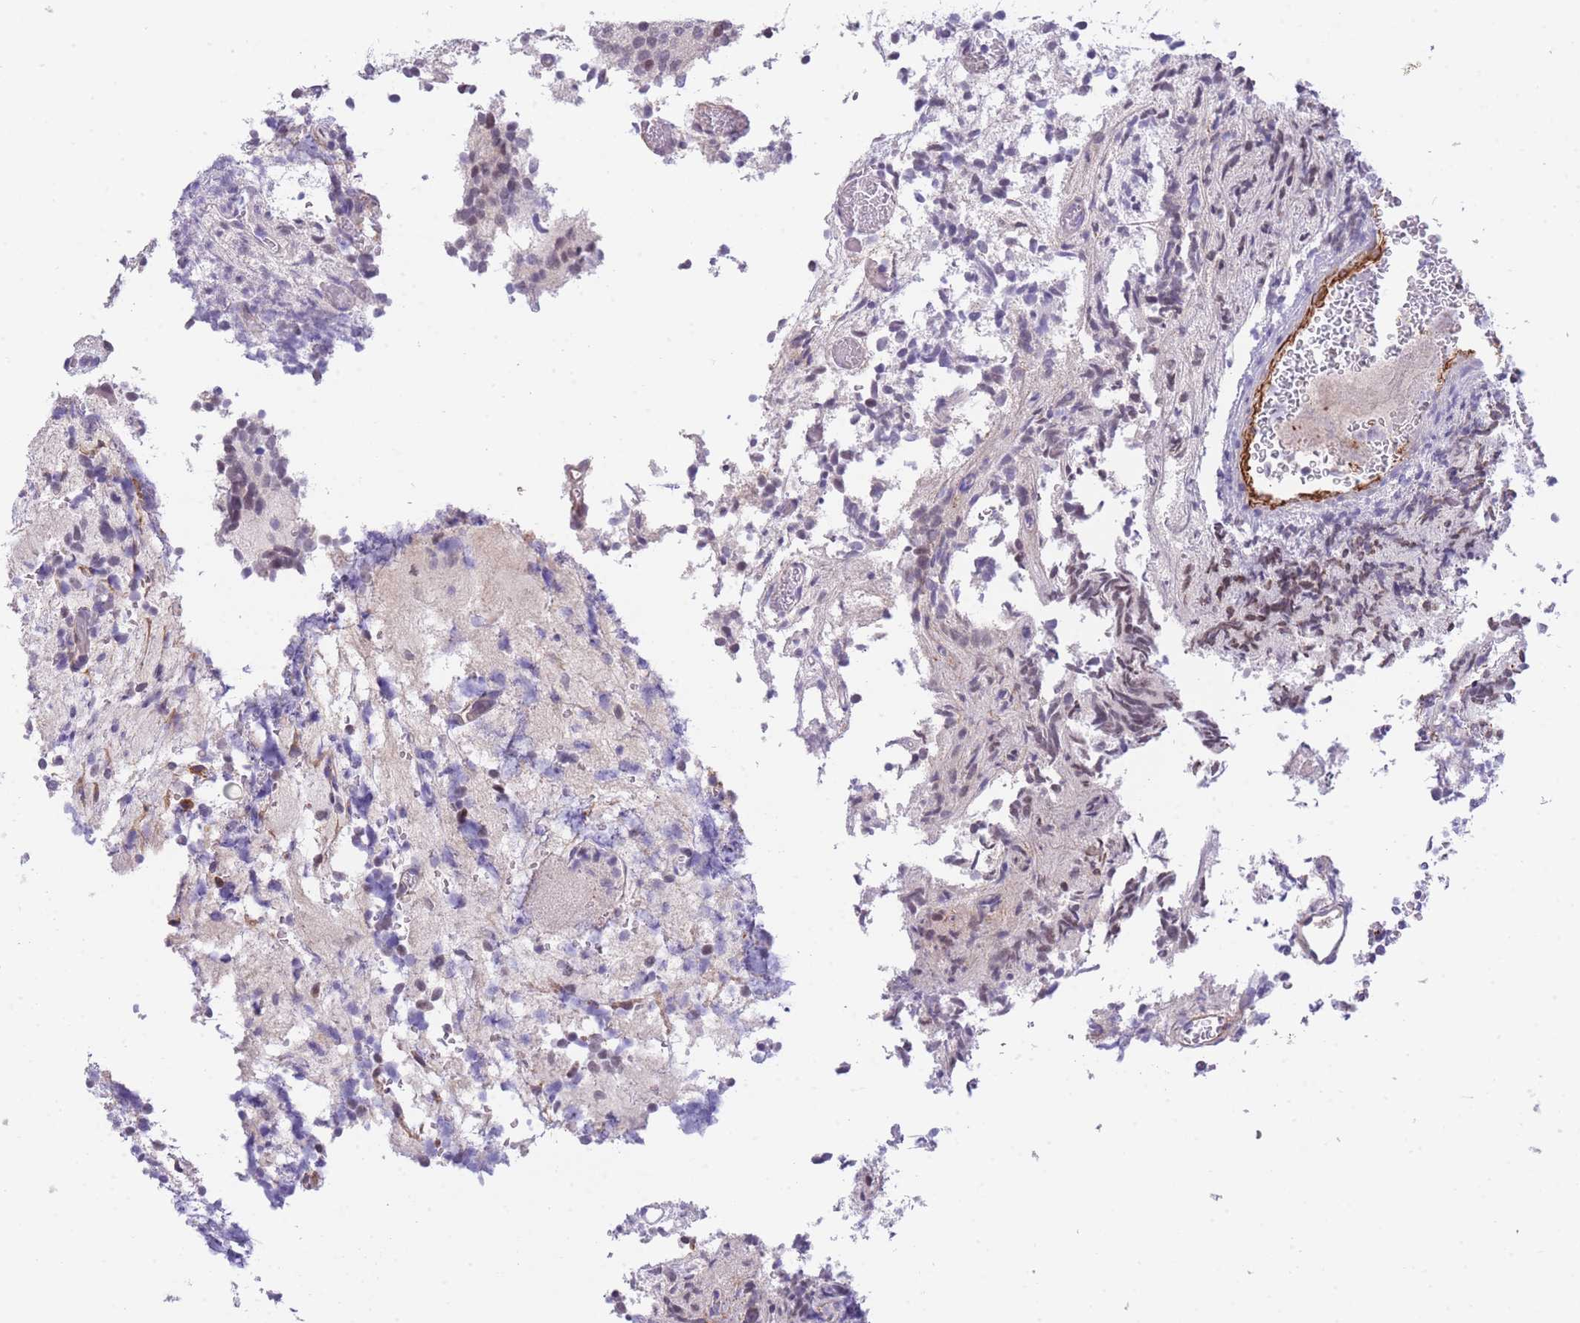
{"staining": {"intensity": "weak", "quantity": "<25%", "location": "nuclear"}, "tissue": "glioma", "cell_type": "Tumor cells", "image_type": "cancer", "snomed": [{"axis": "morphology", "description": "Glioma, malignant, Low grade"}, {"axis": "topography", "description": "Brain"}], "caption": "Human glioma stained for a protein using immunohistochemistry displays no positivity in tumor cells.", "gene": "PRR23B", "patient": {"sex": "female", "age": 1}}